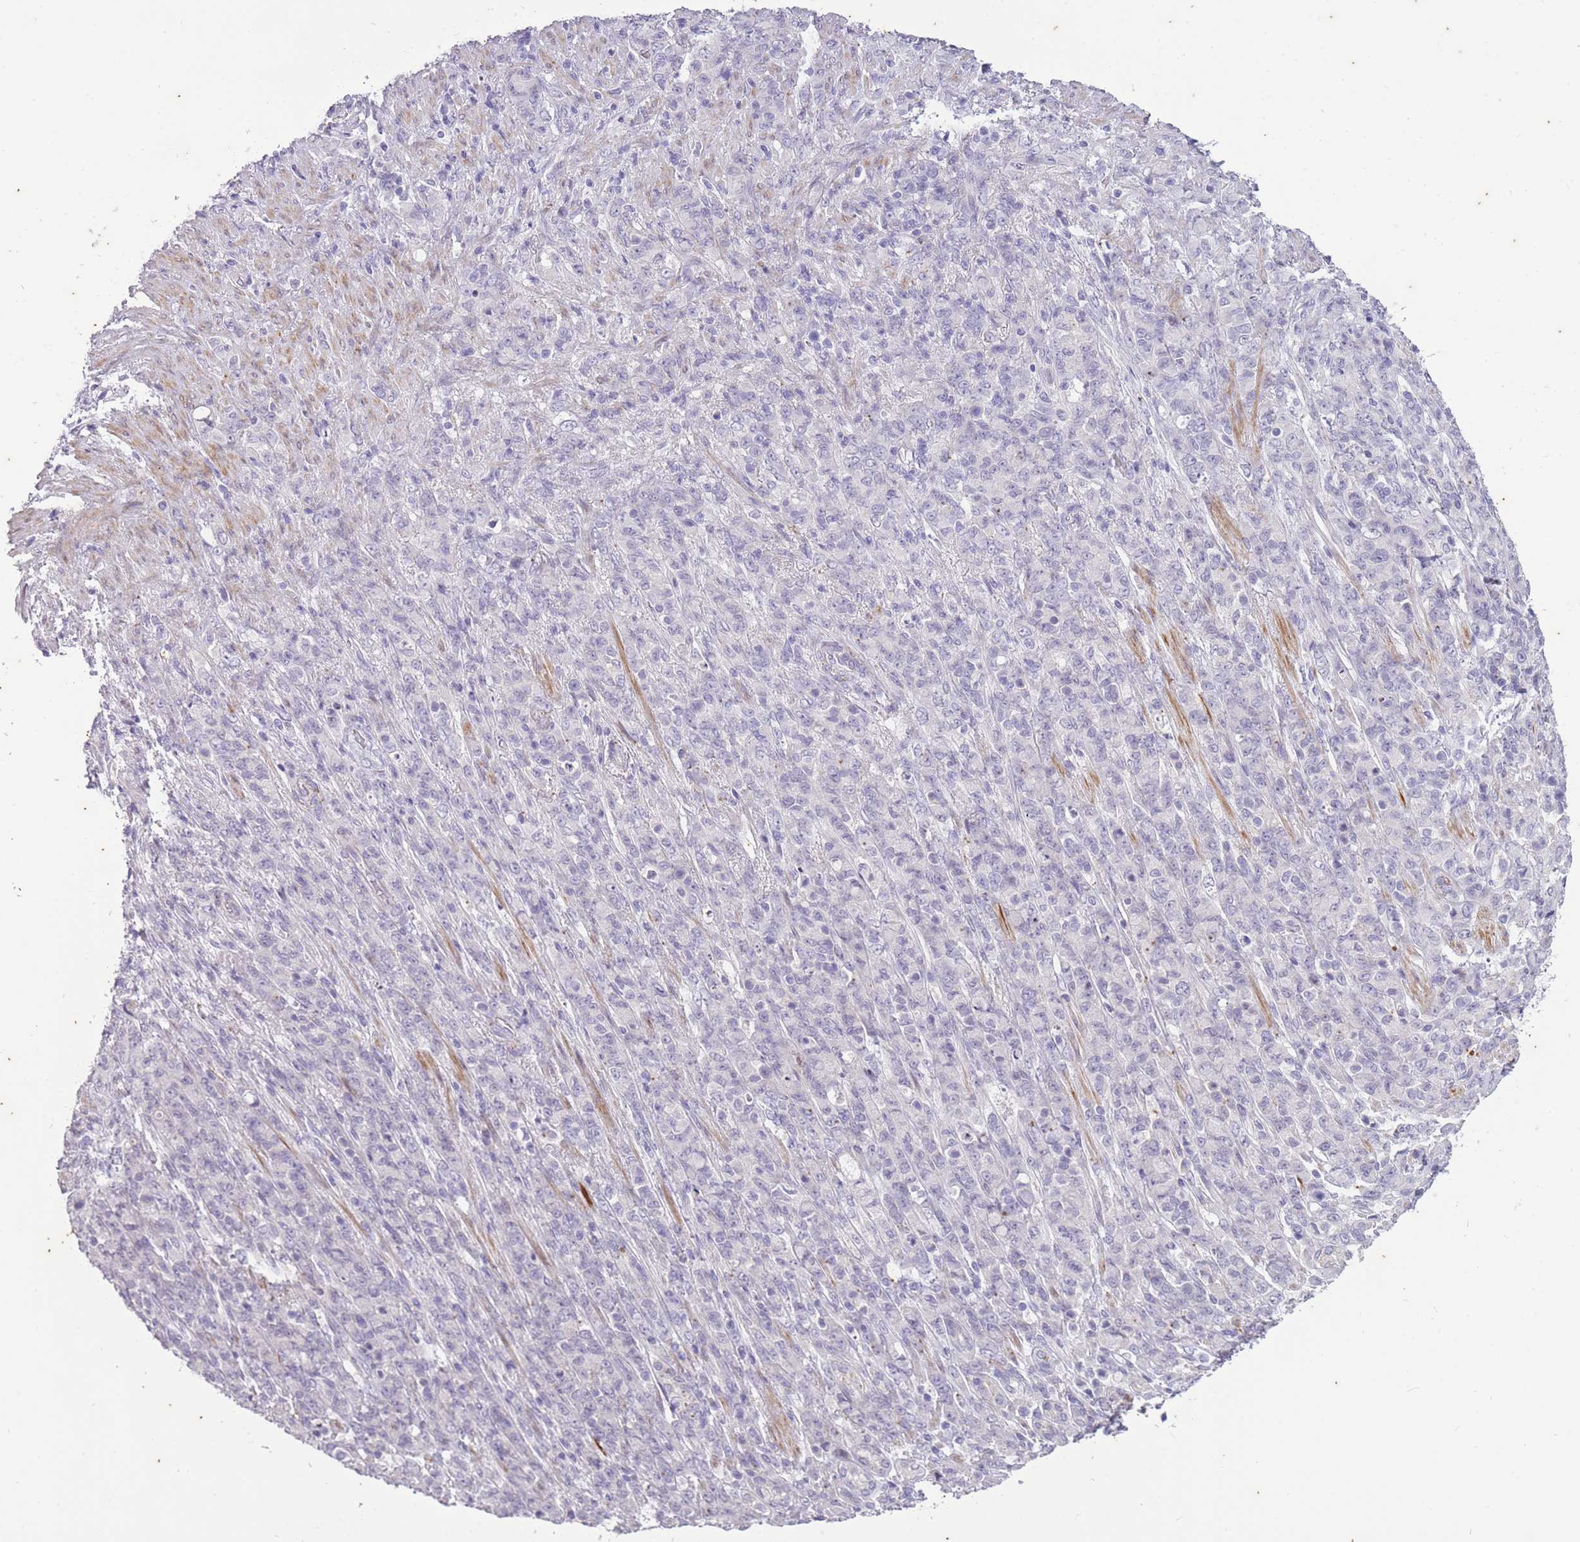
{"staining": {"intensity": "negative", "quantity": "none", "location": "none"}, "tissue": "stomach cancer", "cell_type": "Tumor cells", "image_type": "cancer", "snomed": [{"axis": "morphology", "description": "Adenocarcinoma, NOS"}, {"axis": "topography", "description": "Stomach"}], "caption": "Tumor cells are negative for brown protein staining in stomach cancer.", "gene": "CNTNAP3", "patient": {"sex": "female", "age": 79}}